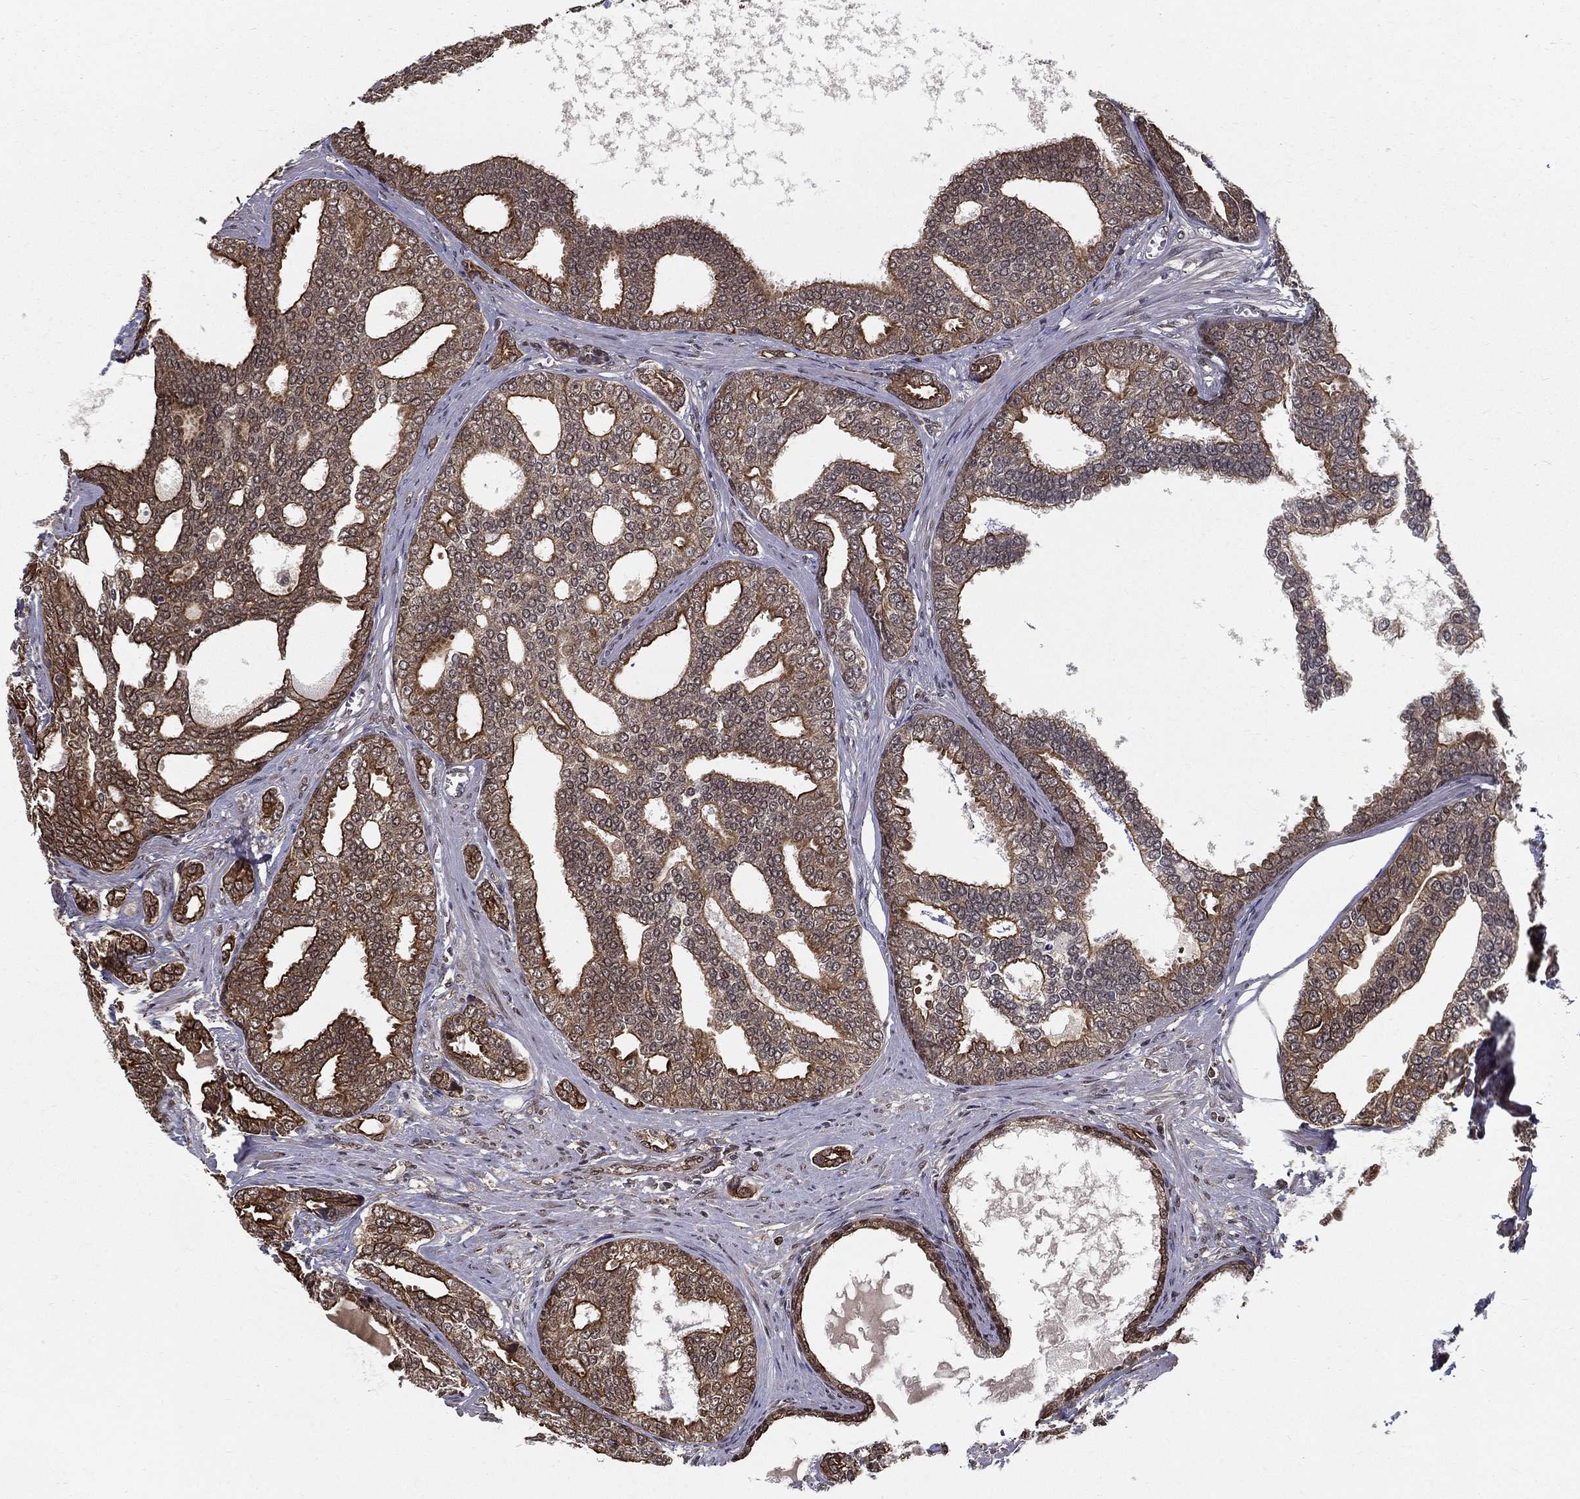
{"staining": {"intensity": "moderate", "quantity": "25%-75%", "location": "cytoplasmic/membranous"}, "tissue": "prostate cancer", "cell_type": "Tumor cells", "image_type": "cancer", "snomed": [{"axis": "morphology", "description": "Adenocarcinoma, NOS"}, {"axis": "topography", "description": "Prostate"}], "caption": "DAB (3,3'-diaminobenzidine) immunohistochemical staining of prostate cancer demonstrates moderate cytoplasmic/membranous protein positivity in approximately 25%-75% of tumor cells.", "gene": "SLC6A6", "patient": {"sex": "male", "age": 67}}